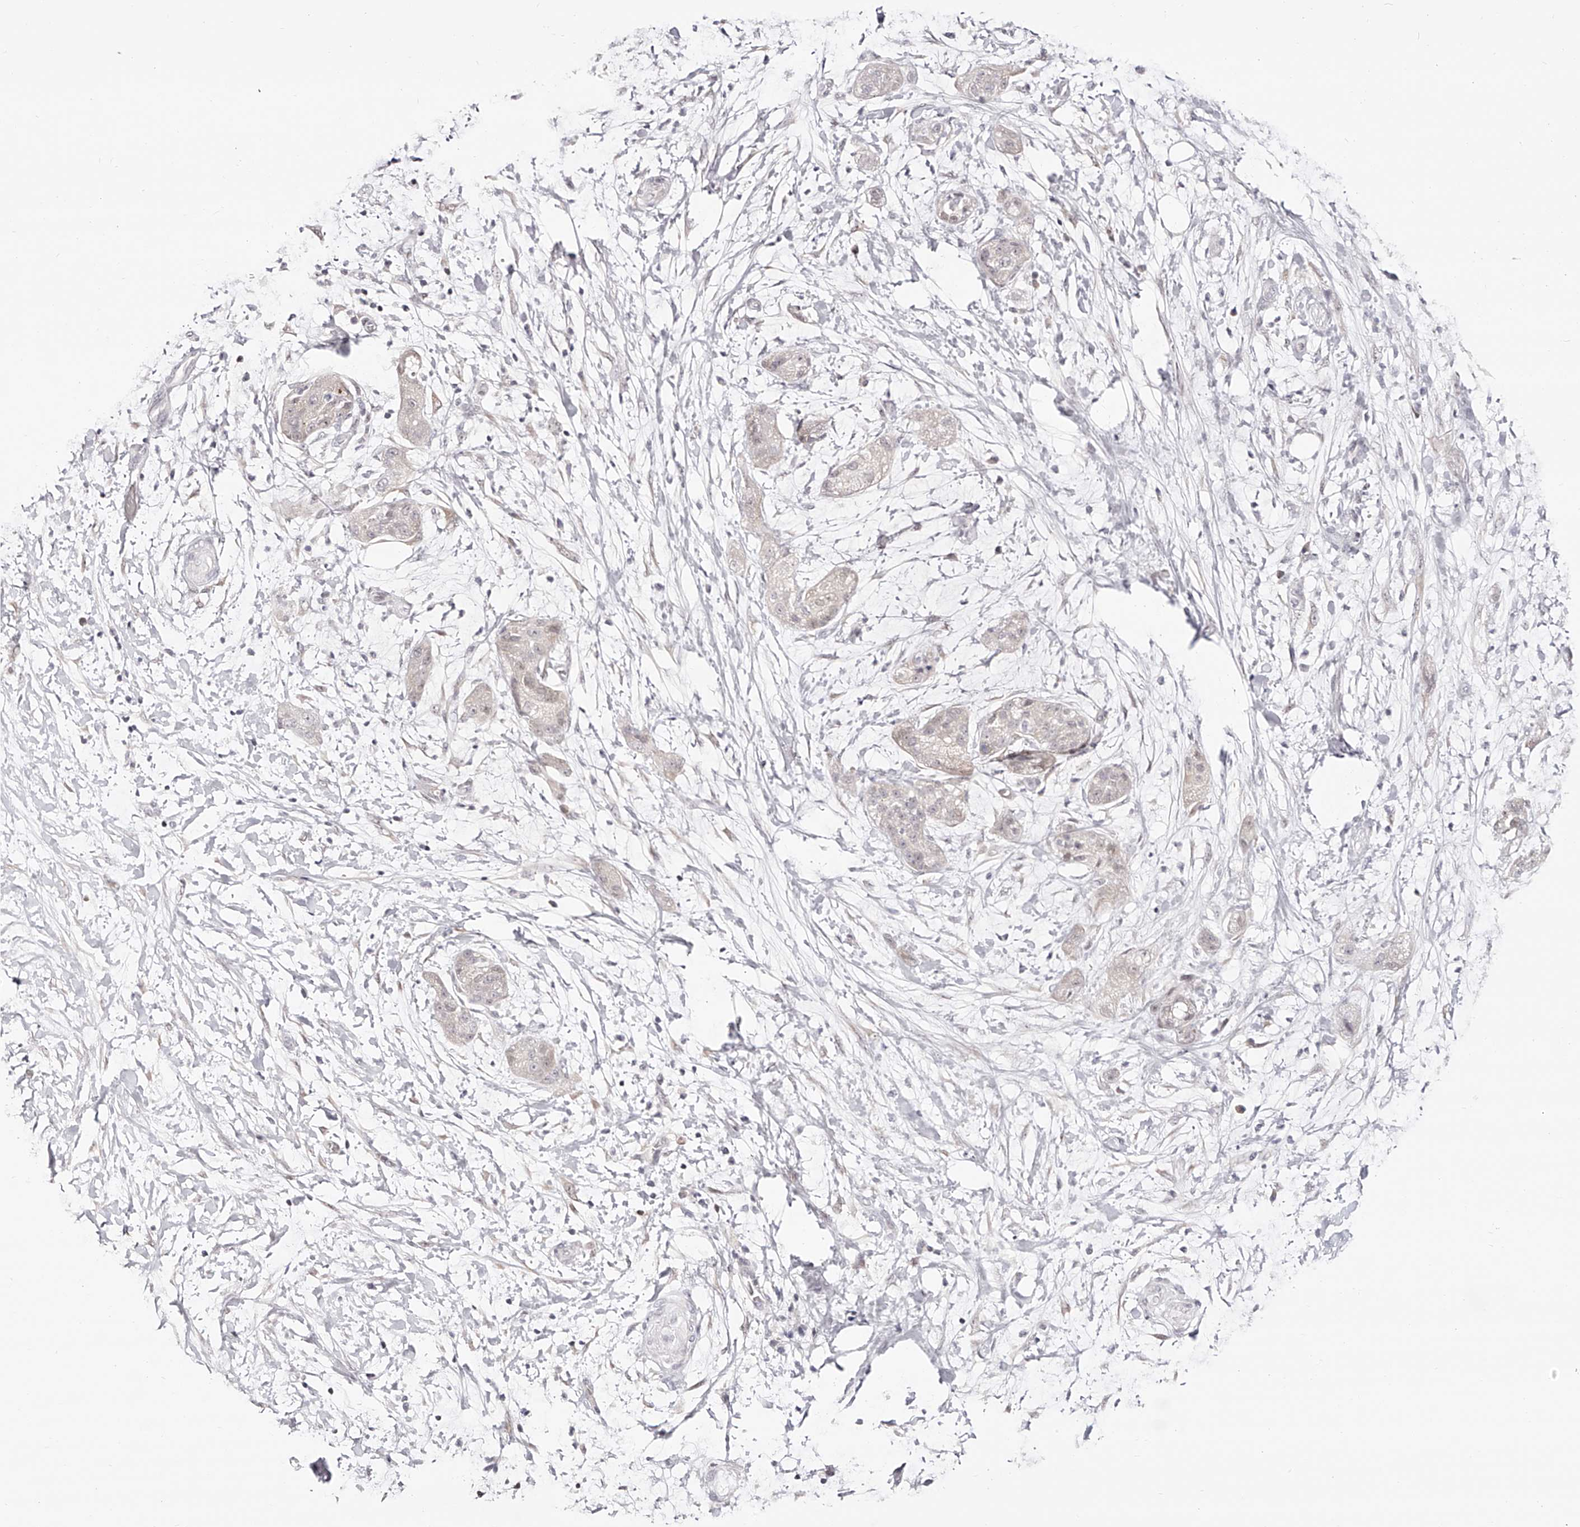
{"staining": {"intensity": "negative", "quantity": "none", "location": "none"}, "tissue": "pancreatic cancer", "cell_type": "Tumor cells", "image_type": "cancer", "snomed": [{"axis": "morphology", "description": "Adenocarcinoma, NOS"}, {"axis": "topography", "description": "Pancreas"}], "caption": "This is an immunohistochemistry photomicrograph of pancreatic cancer (adenocarcinoma). There is no expression in tumor cells.", "gene": "USF3", "patient": {"sex": "female", "age": 78}}